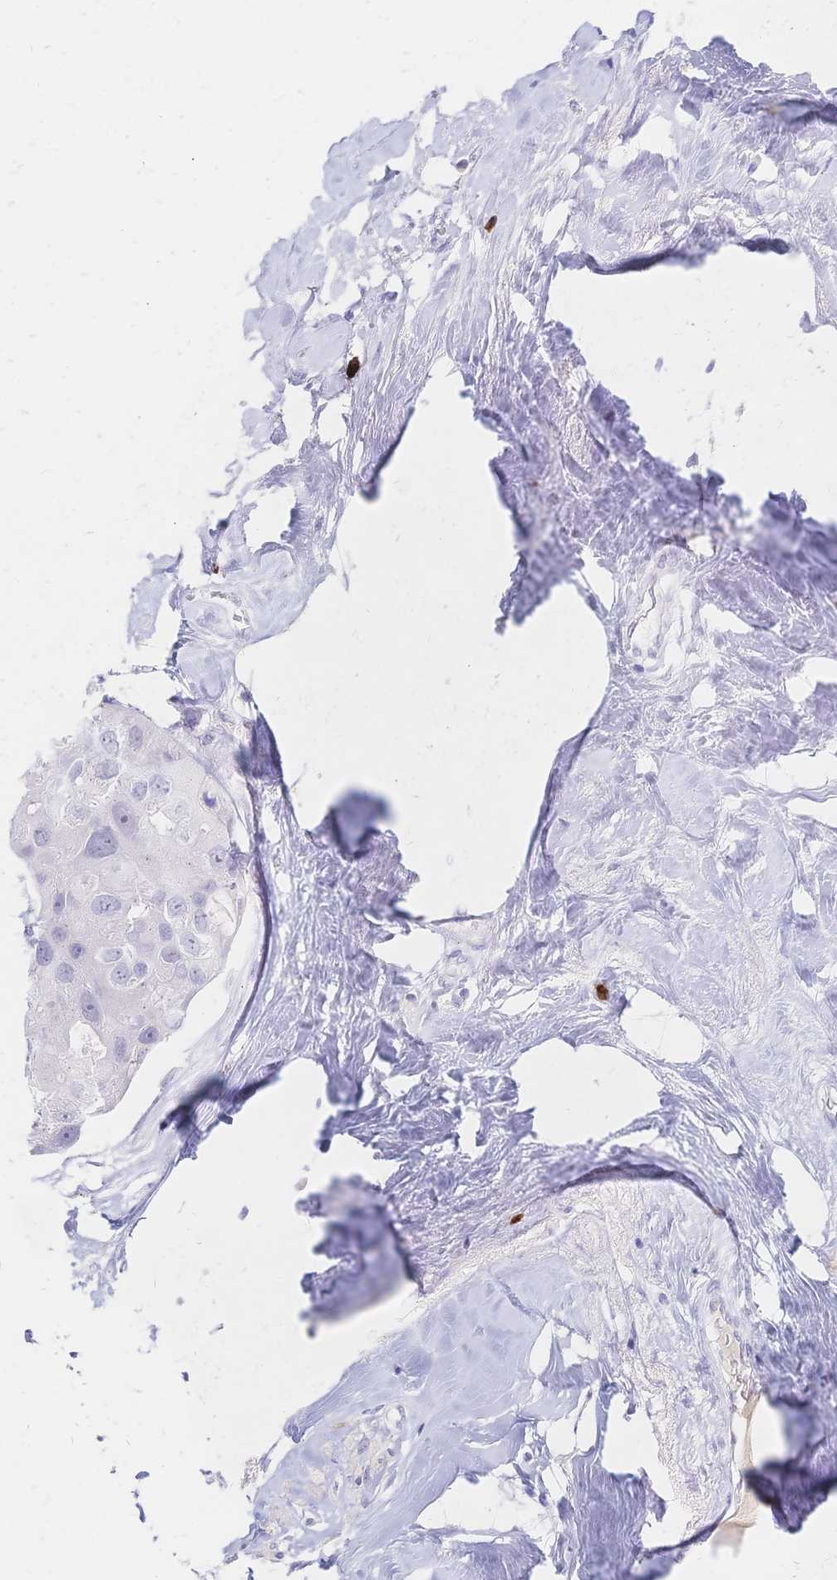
{"staining": {"intensity": "negative", "quantity": "none", "location": "none"}, "tissue": "breast cancer", "cell_type": "Tumor cells", "image_type": "cancer", "snomed": [{"axis": "morphology", "description": "Duct carcinoma"}, {"axis": "topography", "description": "Breast"}], "caption": "Photomicrograph shows no protein staining in tumor cells of intraductal carcinoma (breast) tissue.", "gene": "PSORS1C2", "patient": {"sex": "female", "age": 43}}